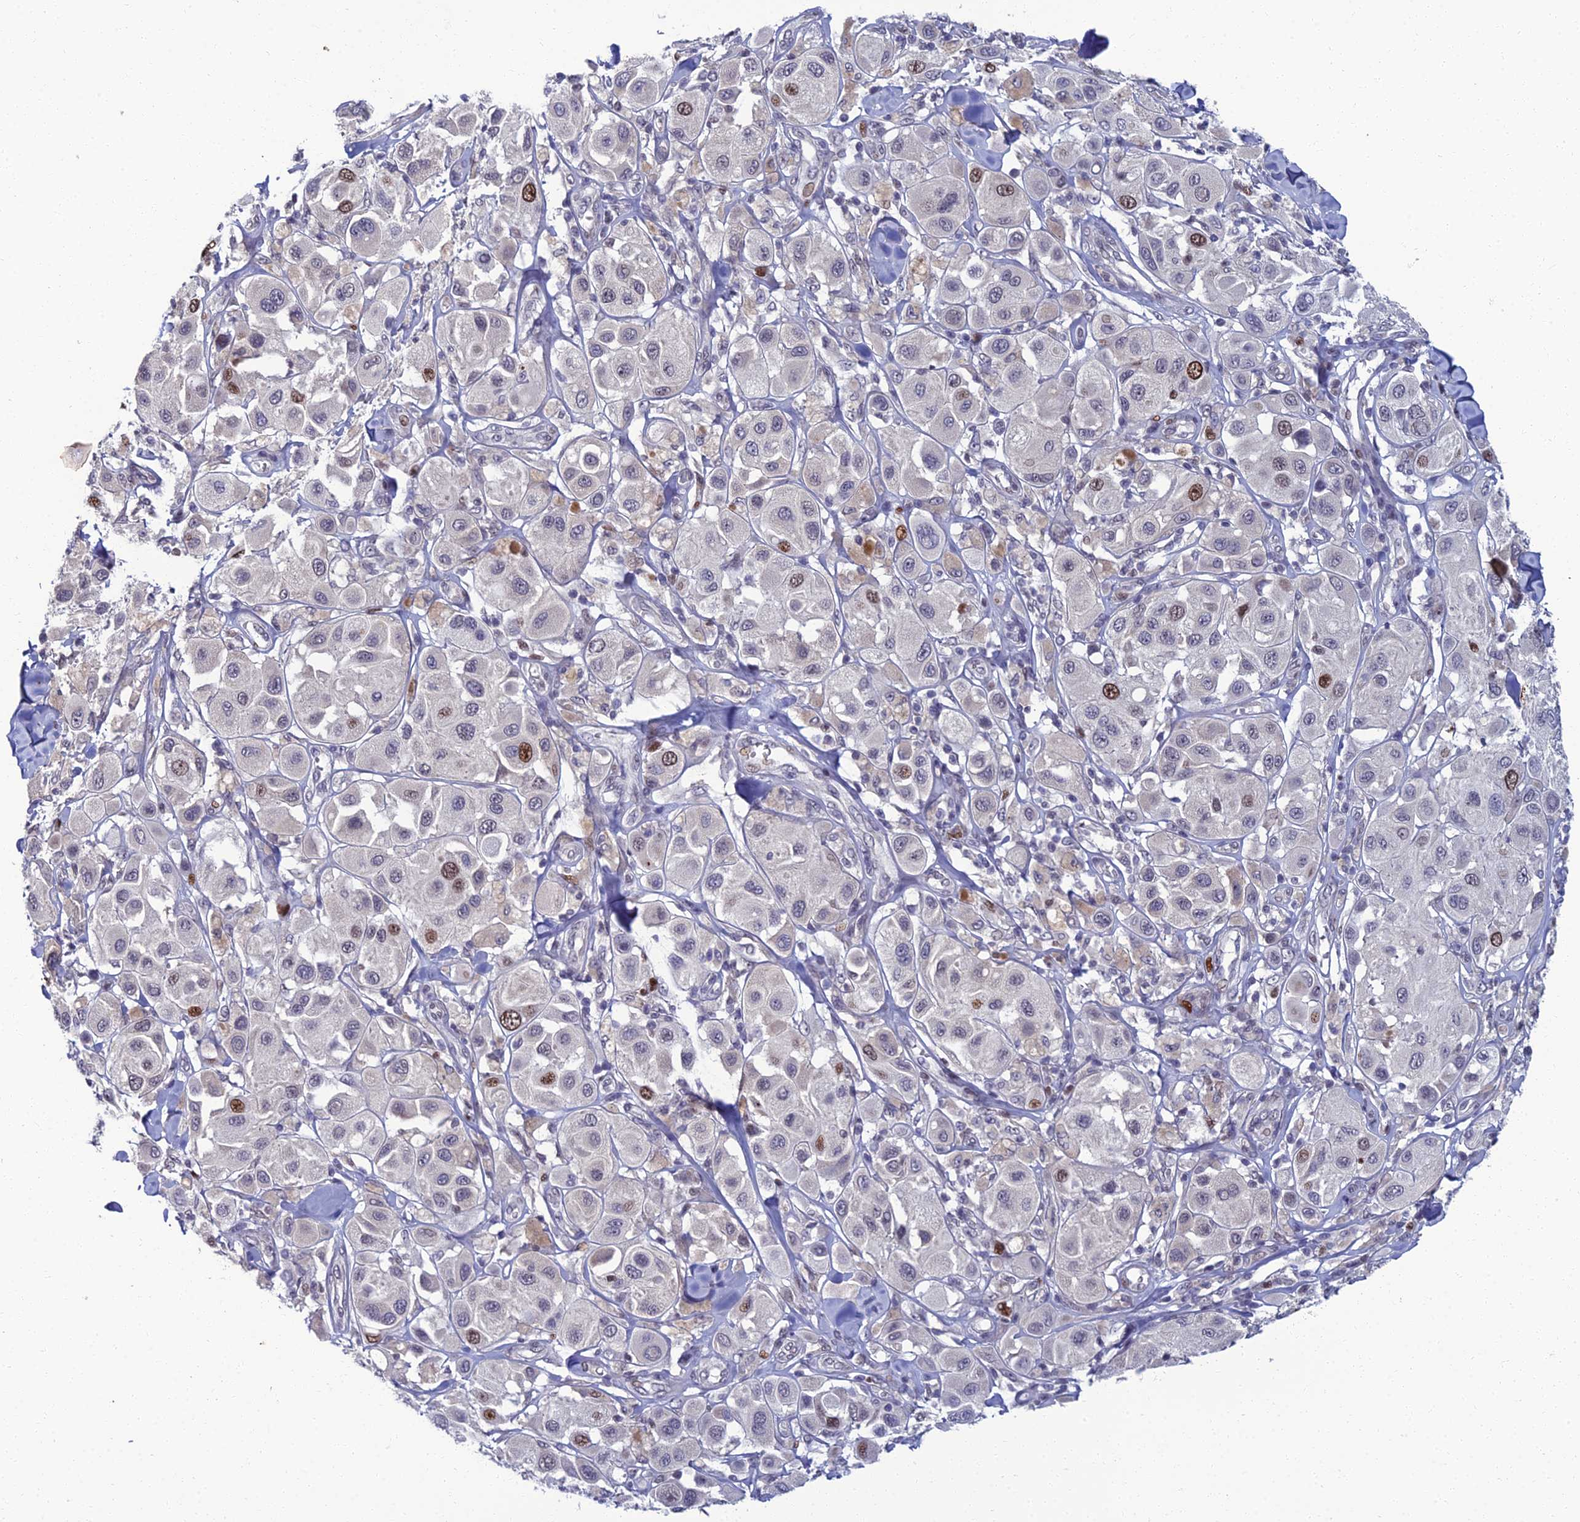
{"staining": {"intensity": "strong", "quantity": "<25%", "location": "nuclear"}, "tissue": "melanoma", "cell_type": "Tumor cells", "image_type": "cancer", "snomed": [{"axis": "morphology", "description": "Malignant melanoma, Metastatic site"}, {"axis": "topography", "description": "Skin"}], "caption": "This is an image of immunohistochemistry staining of melanoma, which shows strong expression in the nuclear of tumor cells.", "gene": "TAF9B", "patient": {"sex": "male", "age": 41}}